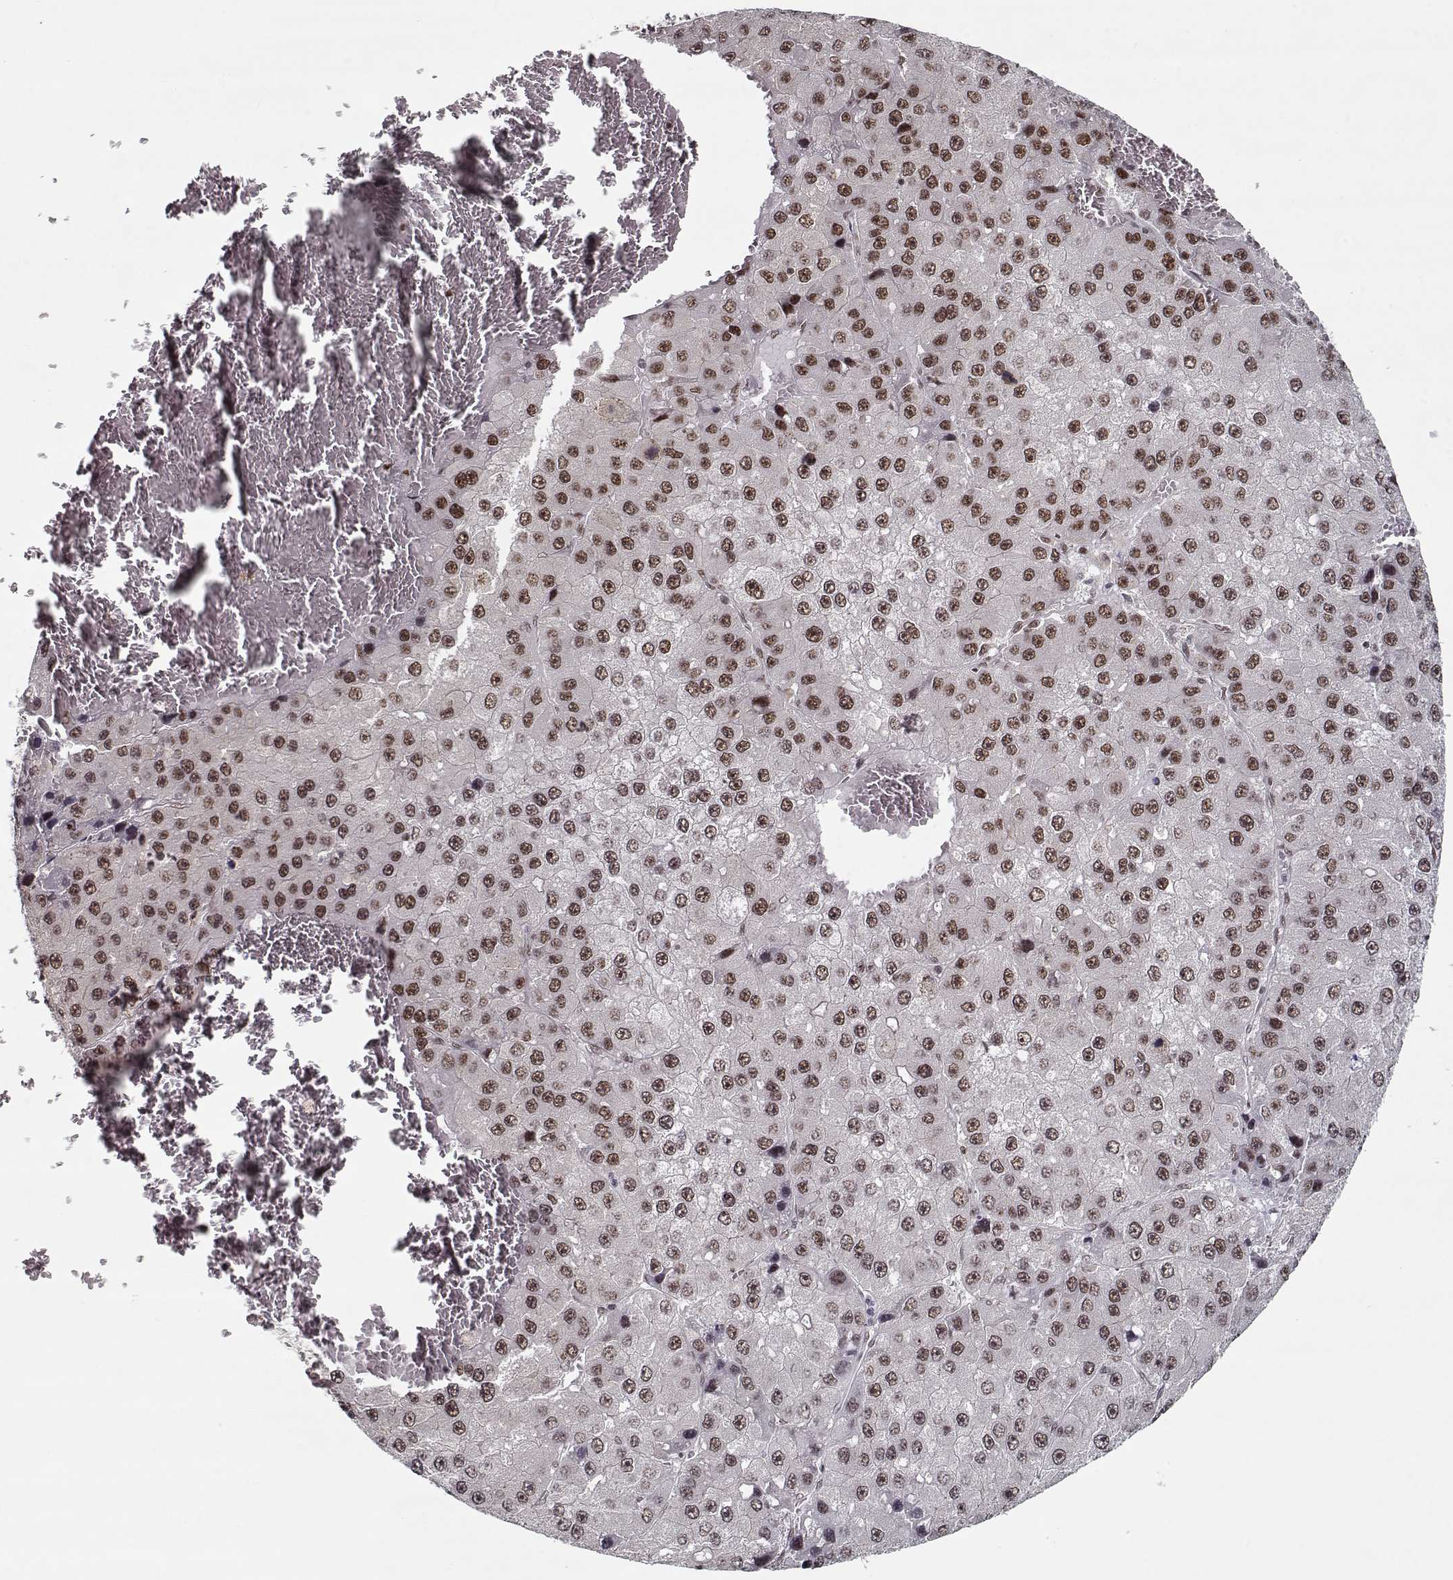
{"staining": {"intensity": "moderate", "quantity": ">75%", "location": "nuclear"}, "tissue": "liver cancer", "cell_type": "Tumor cells", "image_type": "cancer", "snomed": [{"axis": "morphology", "description": "Carcinoma, Hepatocellular, NOS"}, {"axis": "topography", "description": "Liver"}], "caption": "The image displays a brown stain indicating the presence of a protein in the nuclear of tumor cells in hepatocellular carcinoma (liver). The protein is shown in brown color, while the nuclei are stained blue.", "gene": "TESPA1", "patient": {"sex": "female", "age": 73}}